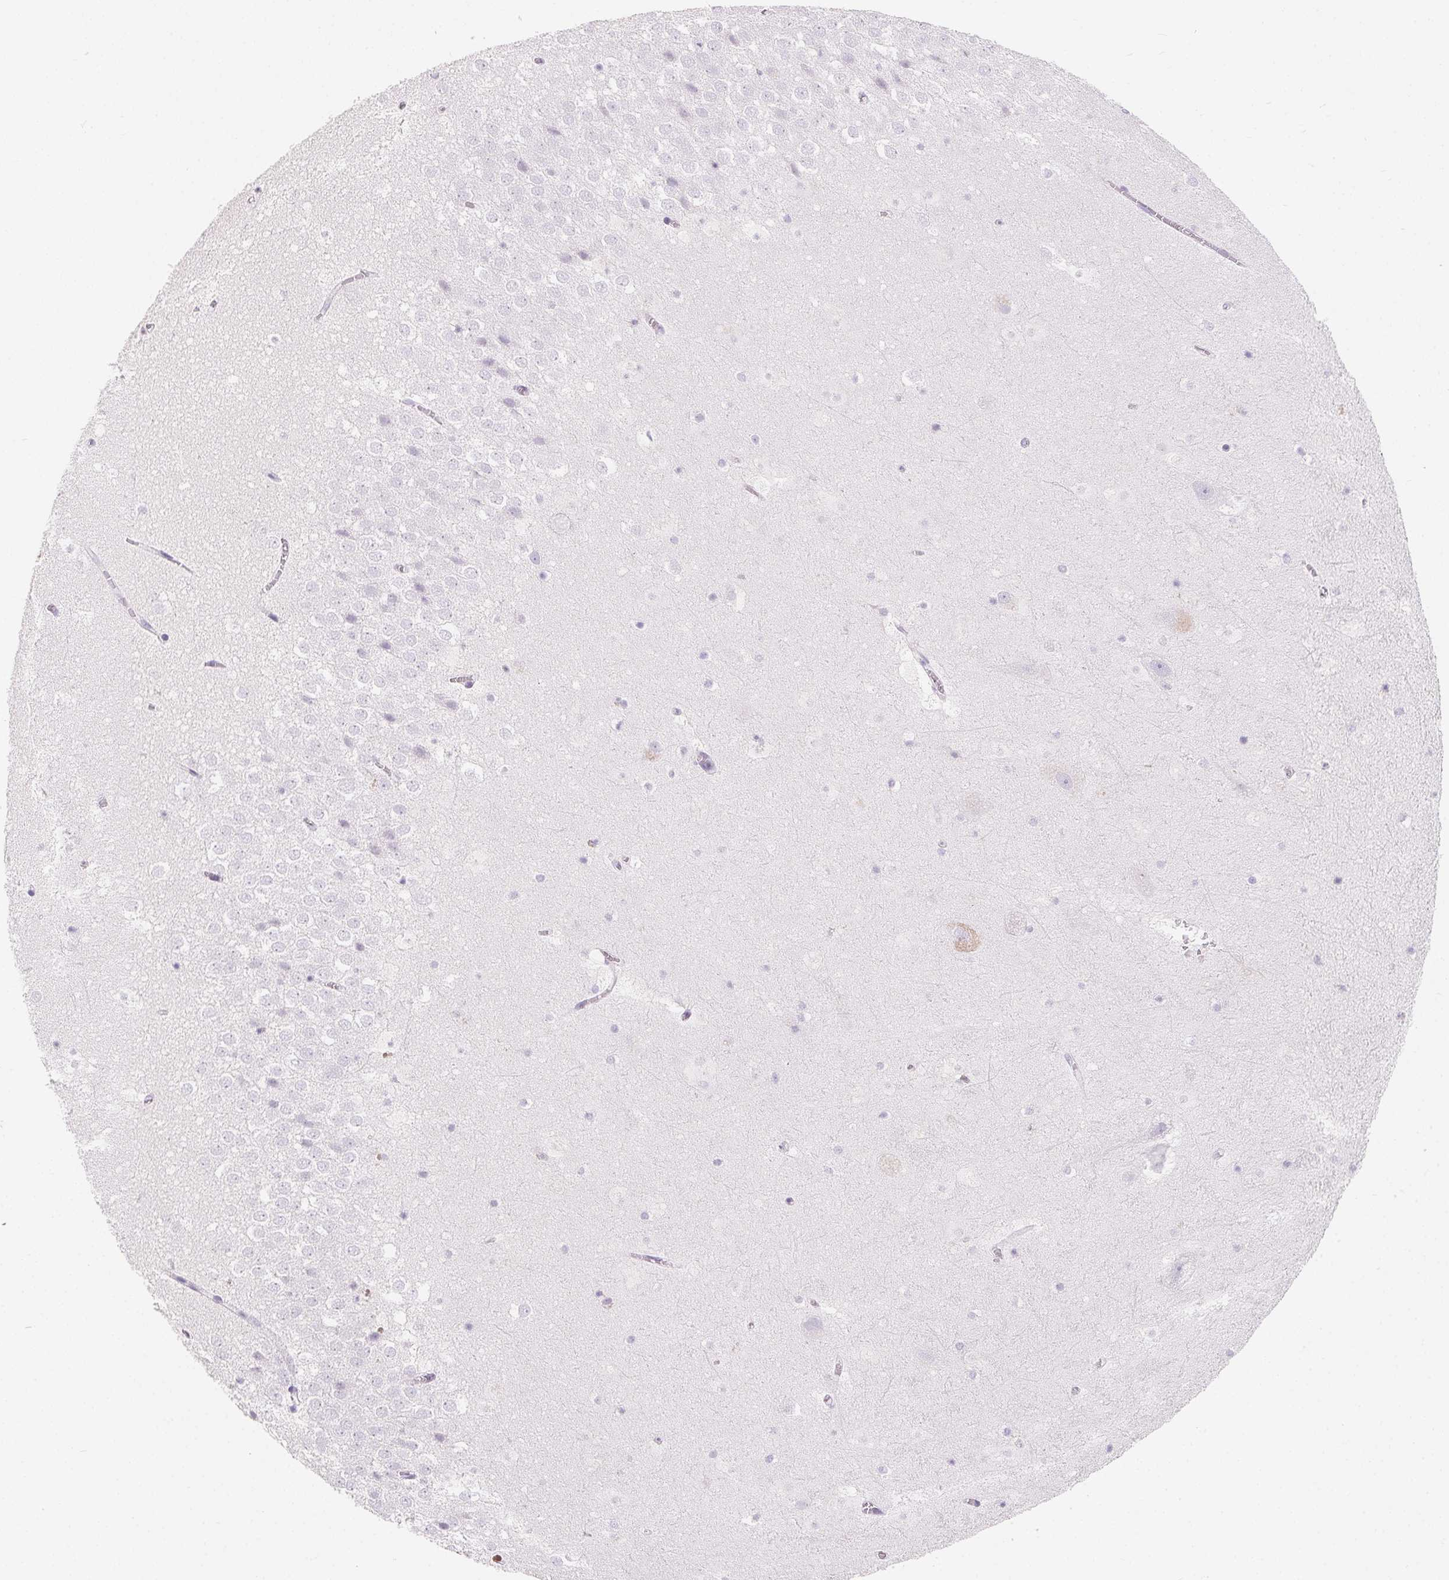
{"staining": {"intensity": "negative", "quantity": "none", "location": "none"}, "tissue": "hippocampus", "cell_type": "Glial cells", "image_type": "normal", "snomed": [{"axis": "morphology", "description": "Normal tissue, NOS"}, {"axis": "topography", "description": "Hippocampus"}], "caption": "IHC of benign hippocampus shows no expression in glial cells.", "gene": "SPACA5B", "patient": {"sex": "female", "age": 42}}